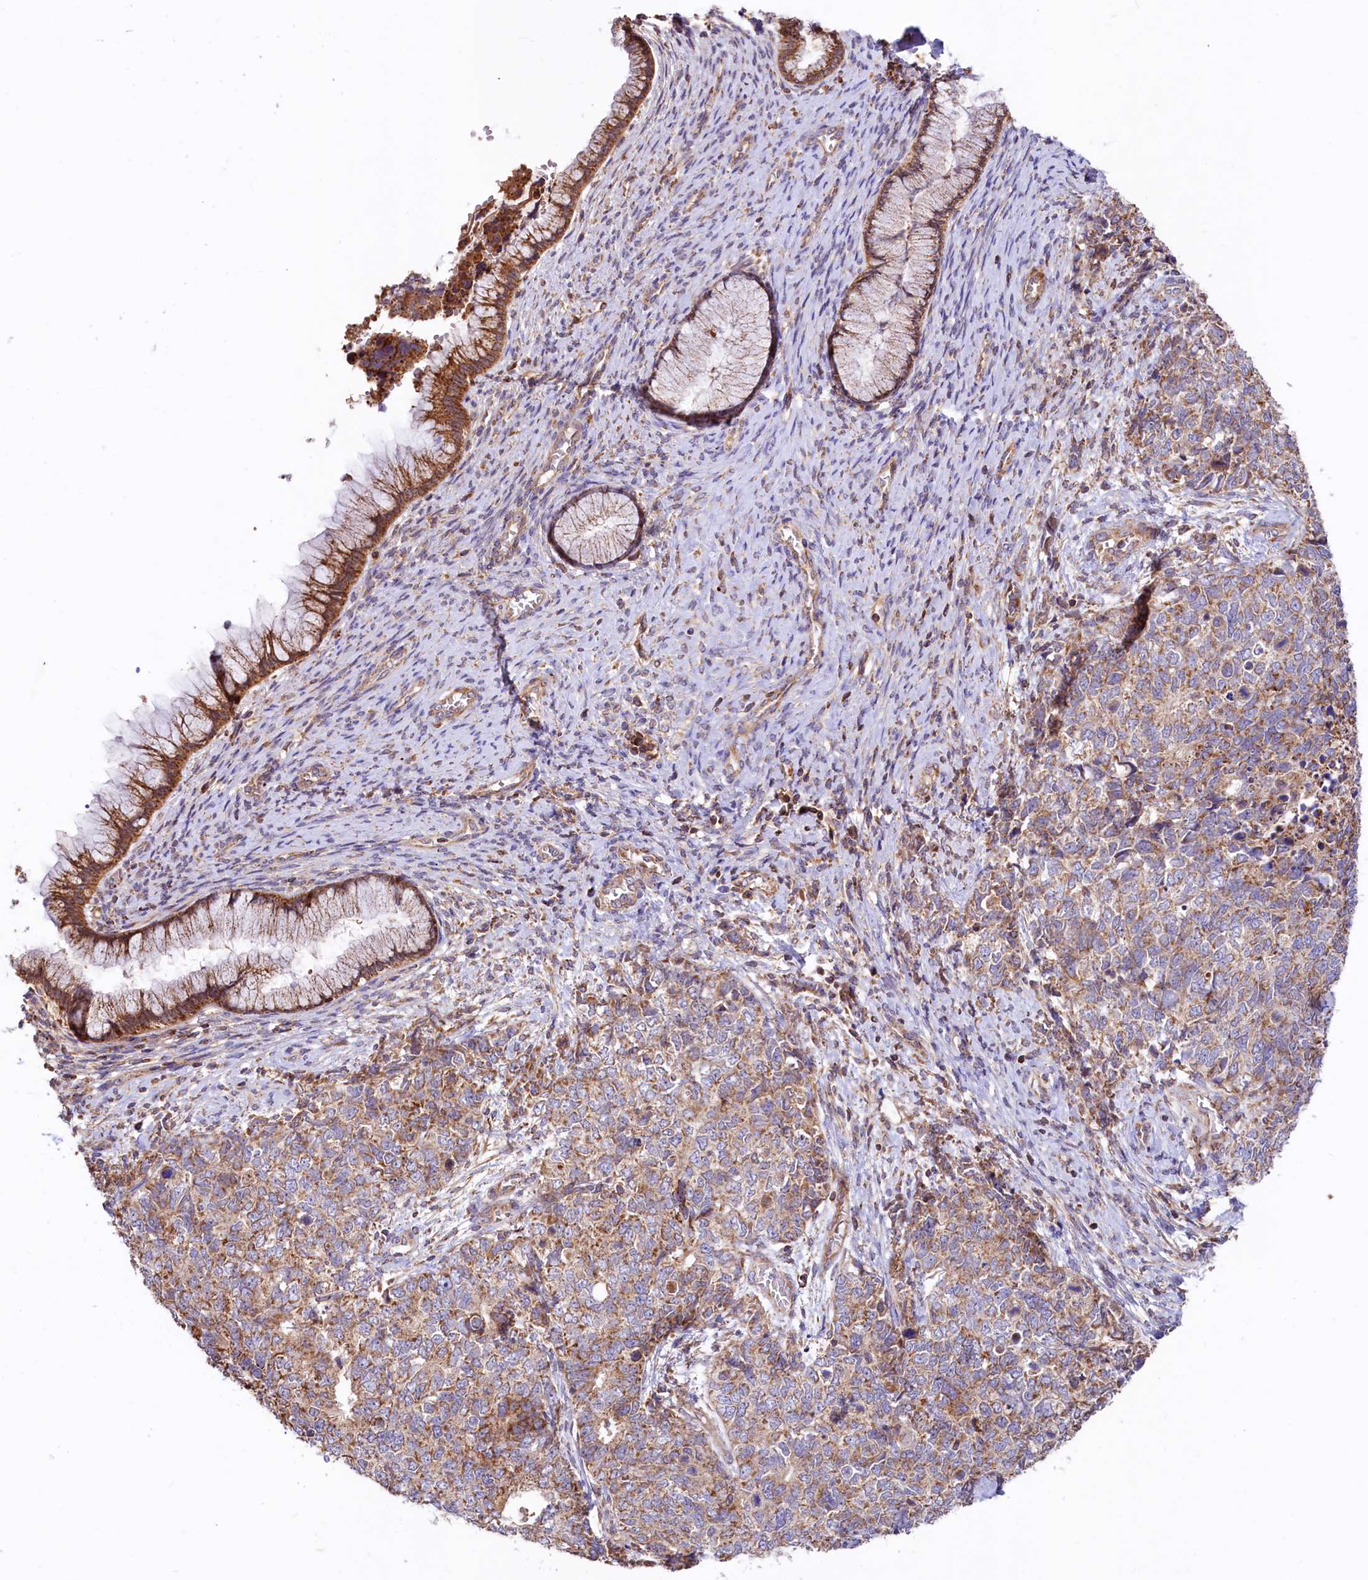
{"staining": {"intensity": "moderate", "quantity": ">75%", "location": "cytoplasmic/membranous"}, "tissue": "cervical cancer", "cell_type": "Tumor cells", "image_type": "cancer", "snomed": [{"axis": "morphology", "description": "Squamous cell carcinoma, NOS"}, {"axis": "topography", "description": "Cervix"}], "caption": "Cervical squamous cell carcinoma was stained to show a protein in brown. There is medium levels of moderate cytoplasmic/membranous positivity in approximately >75% of tumor cells.", "gene": "CIAO3", "patient": {"sex": "female", "age": 63}}